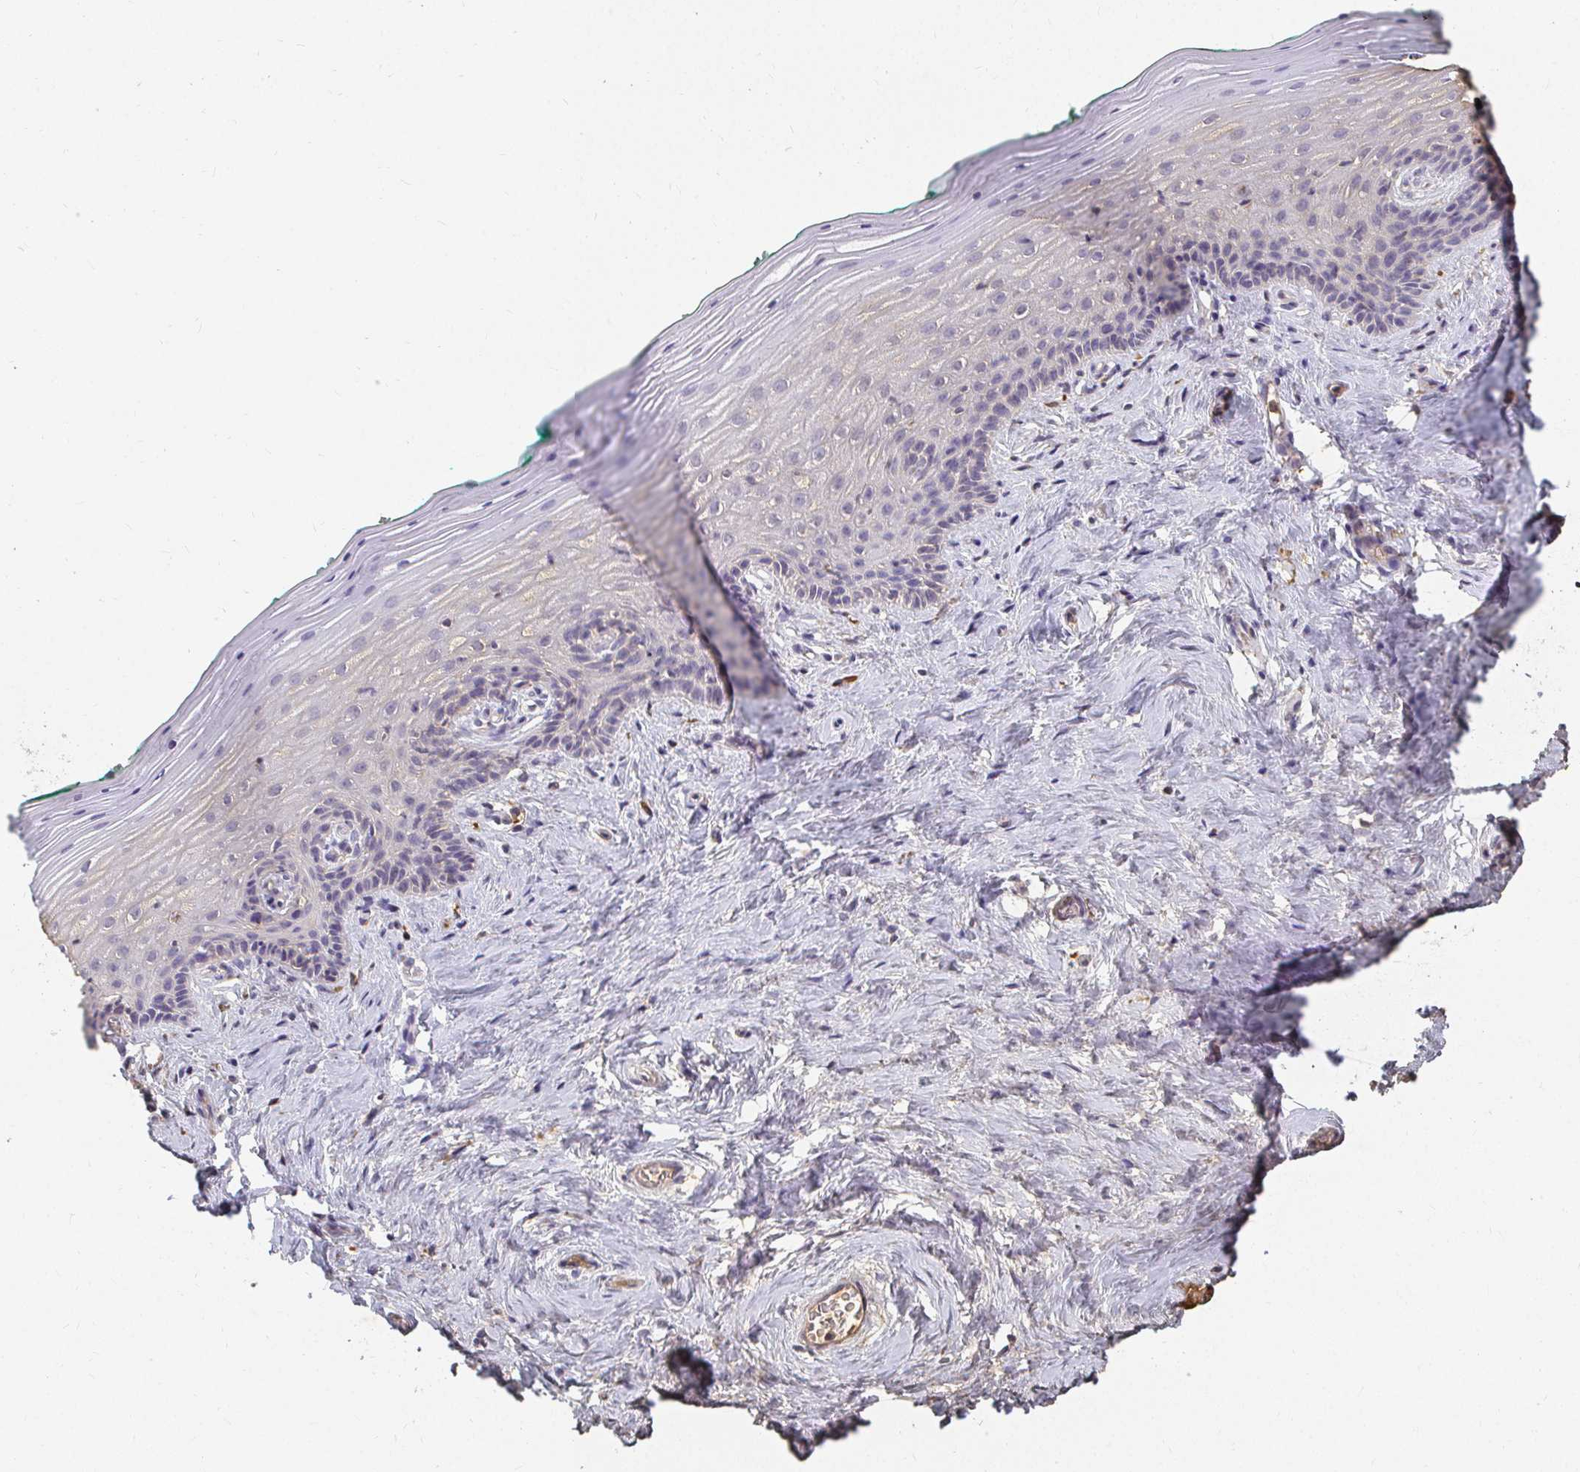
{"staining": {"intensity": "weak", "quantity": "<25%", "location": "cytoplasmic/membranous"}, "tissue": "vagina", "cell_type": "Squamous epithelial cells", "image_type": "normal", "snomed": [{"axis": "morphology", "description": "Normal tissue, NOS"}, {"axis": "topography", "description": "Vagina"}], "caption": "A micrograph of vagina stained for a protein reveals no brown staining in squamous epithelial cells.", "gene": "LOXL4", "patient": {"sex": "female", "age": 45}}